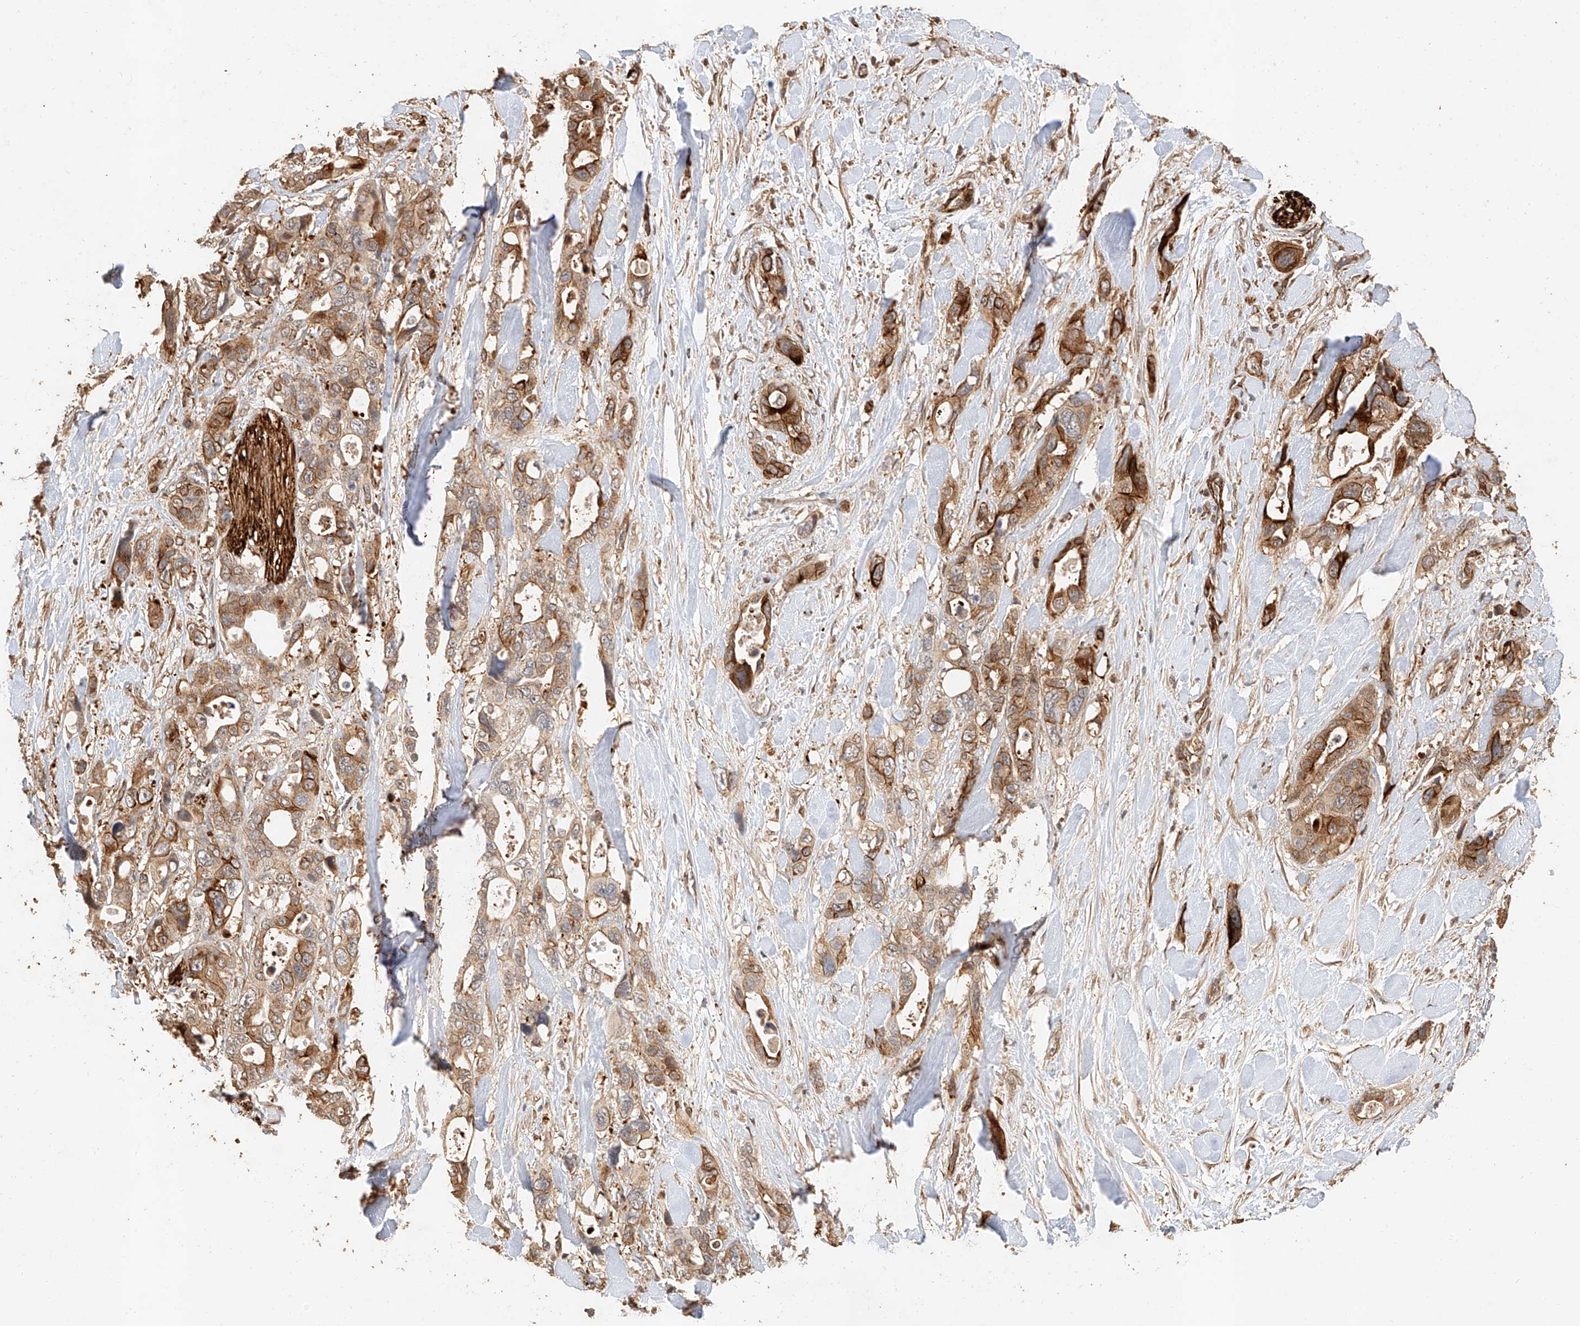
{"staining": {"intensity": "moderate", "quantity": ">75%", "location": "cytoplasmic/membranous"}, "tissue": "pancreatic cancer", "cell_type": "Tumor cells", "image_type": "cancer", "snomed": [{"axis": "morphology", "description": "Adenocarcinoma, NOS"}, {"axis": "topography", "description": "Pancreas"}], "caption": "The image reveals immunohistochemical staining of pancreatic cancer (adenocarcinoma). There is moderate cytoplasmic/membranous expression is present in approximately >75% of tumor cells.", "gene": "NAP1L1", "patient": {"sex": "male", "age": 46}}